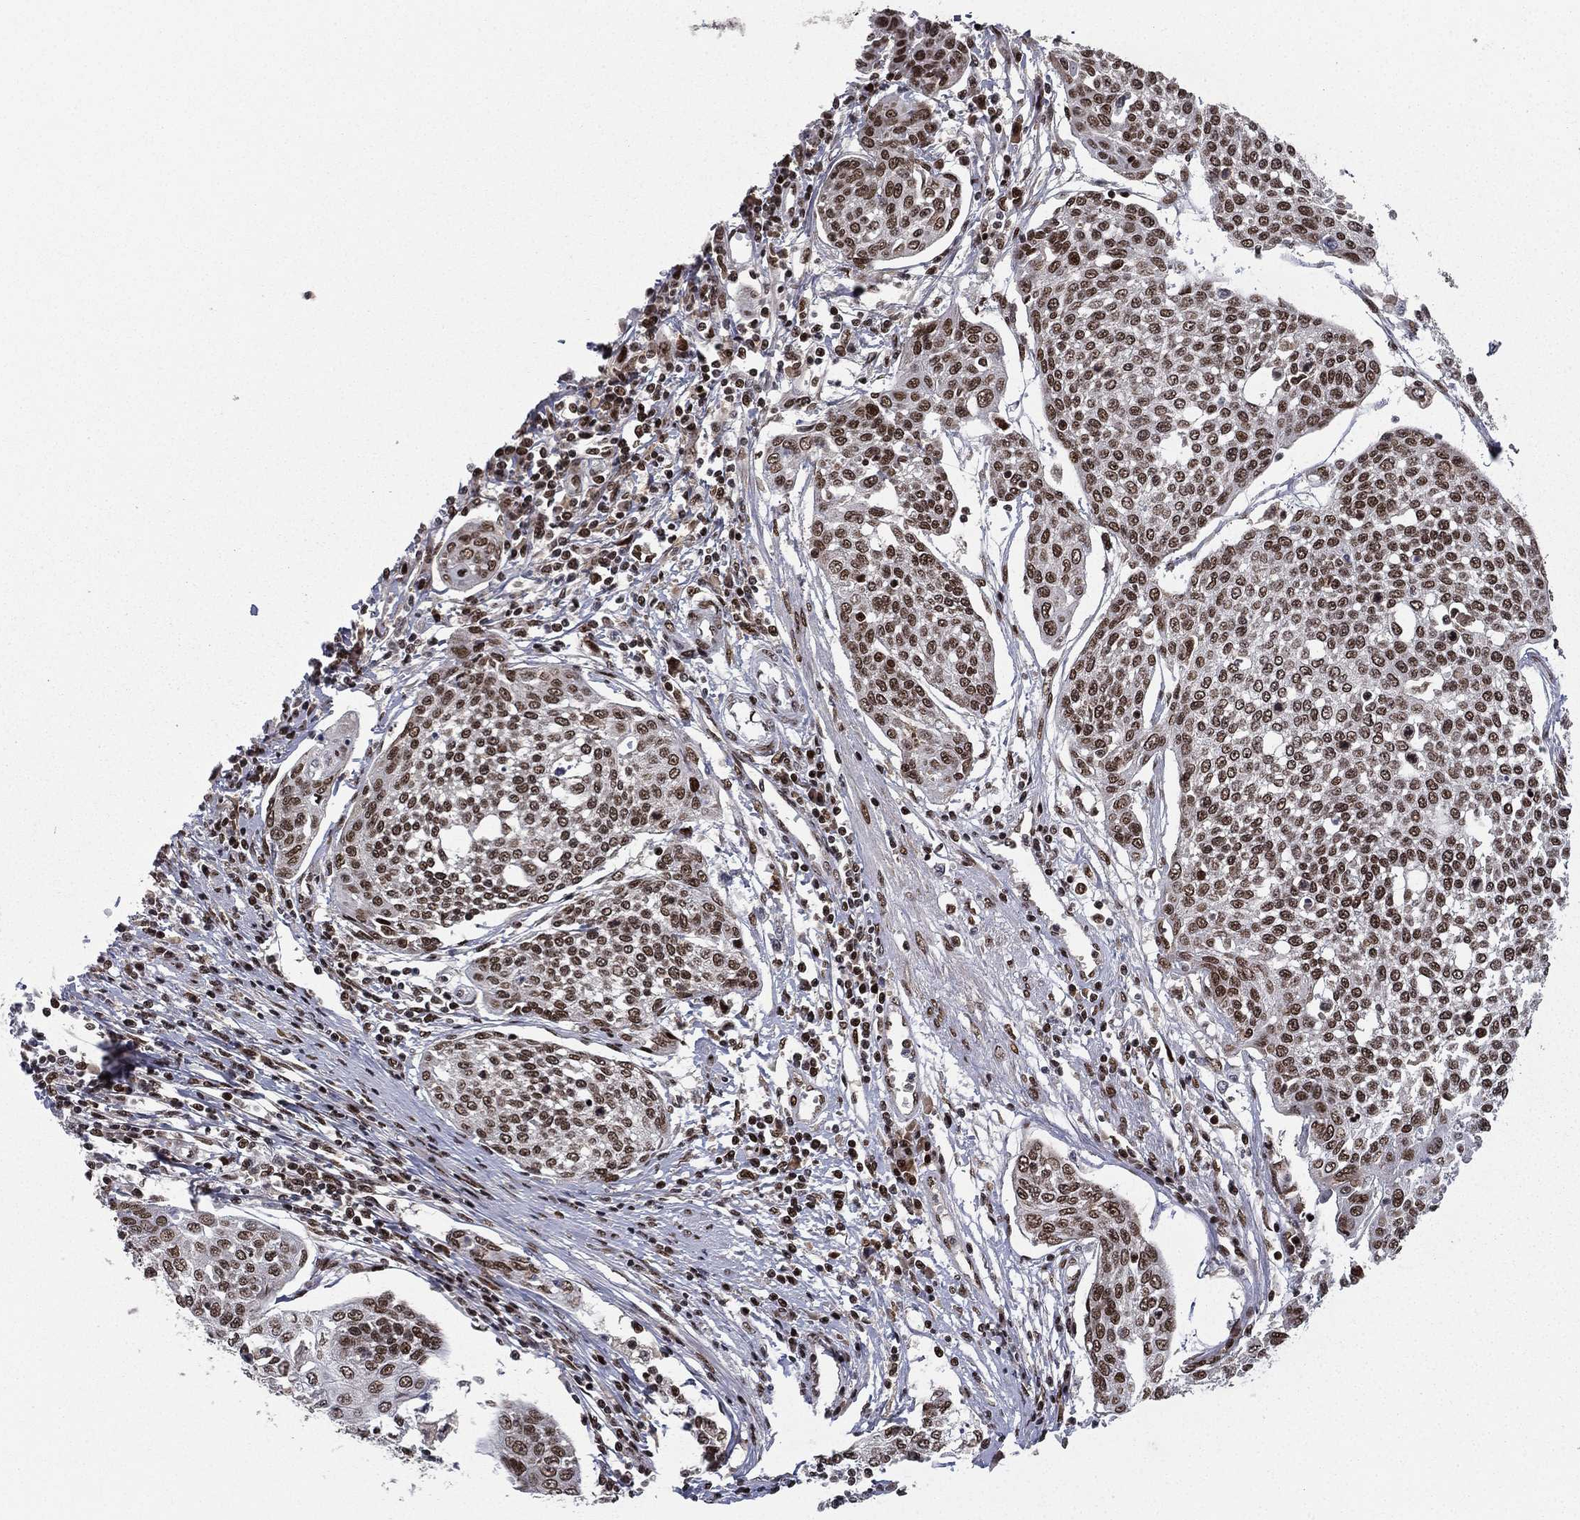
{"staining": {"intensity": "moderate", "quantity": ">75%", "location": "nuclear"}, "tissue": "cervical cancer", "cell_type": "Tumor cells", "image_type": "cancer", "snomed": [{"axis": "morphology", "description": "Squamous cell carcinoma, NOS"}, {"axis": "topography", "description": "Cervix"}], "caption": "Immunohistochemical staining of human squamous cell carcinoma (cervical) exhibits medium levels of moderate nuclear staining in approximately >75% of tumor cells.", "gene": "RTF1", "patient": {"sex": "female", "age": 34}}